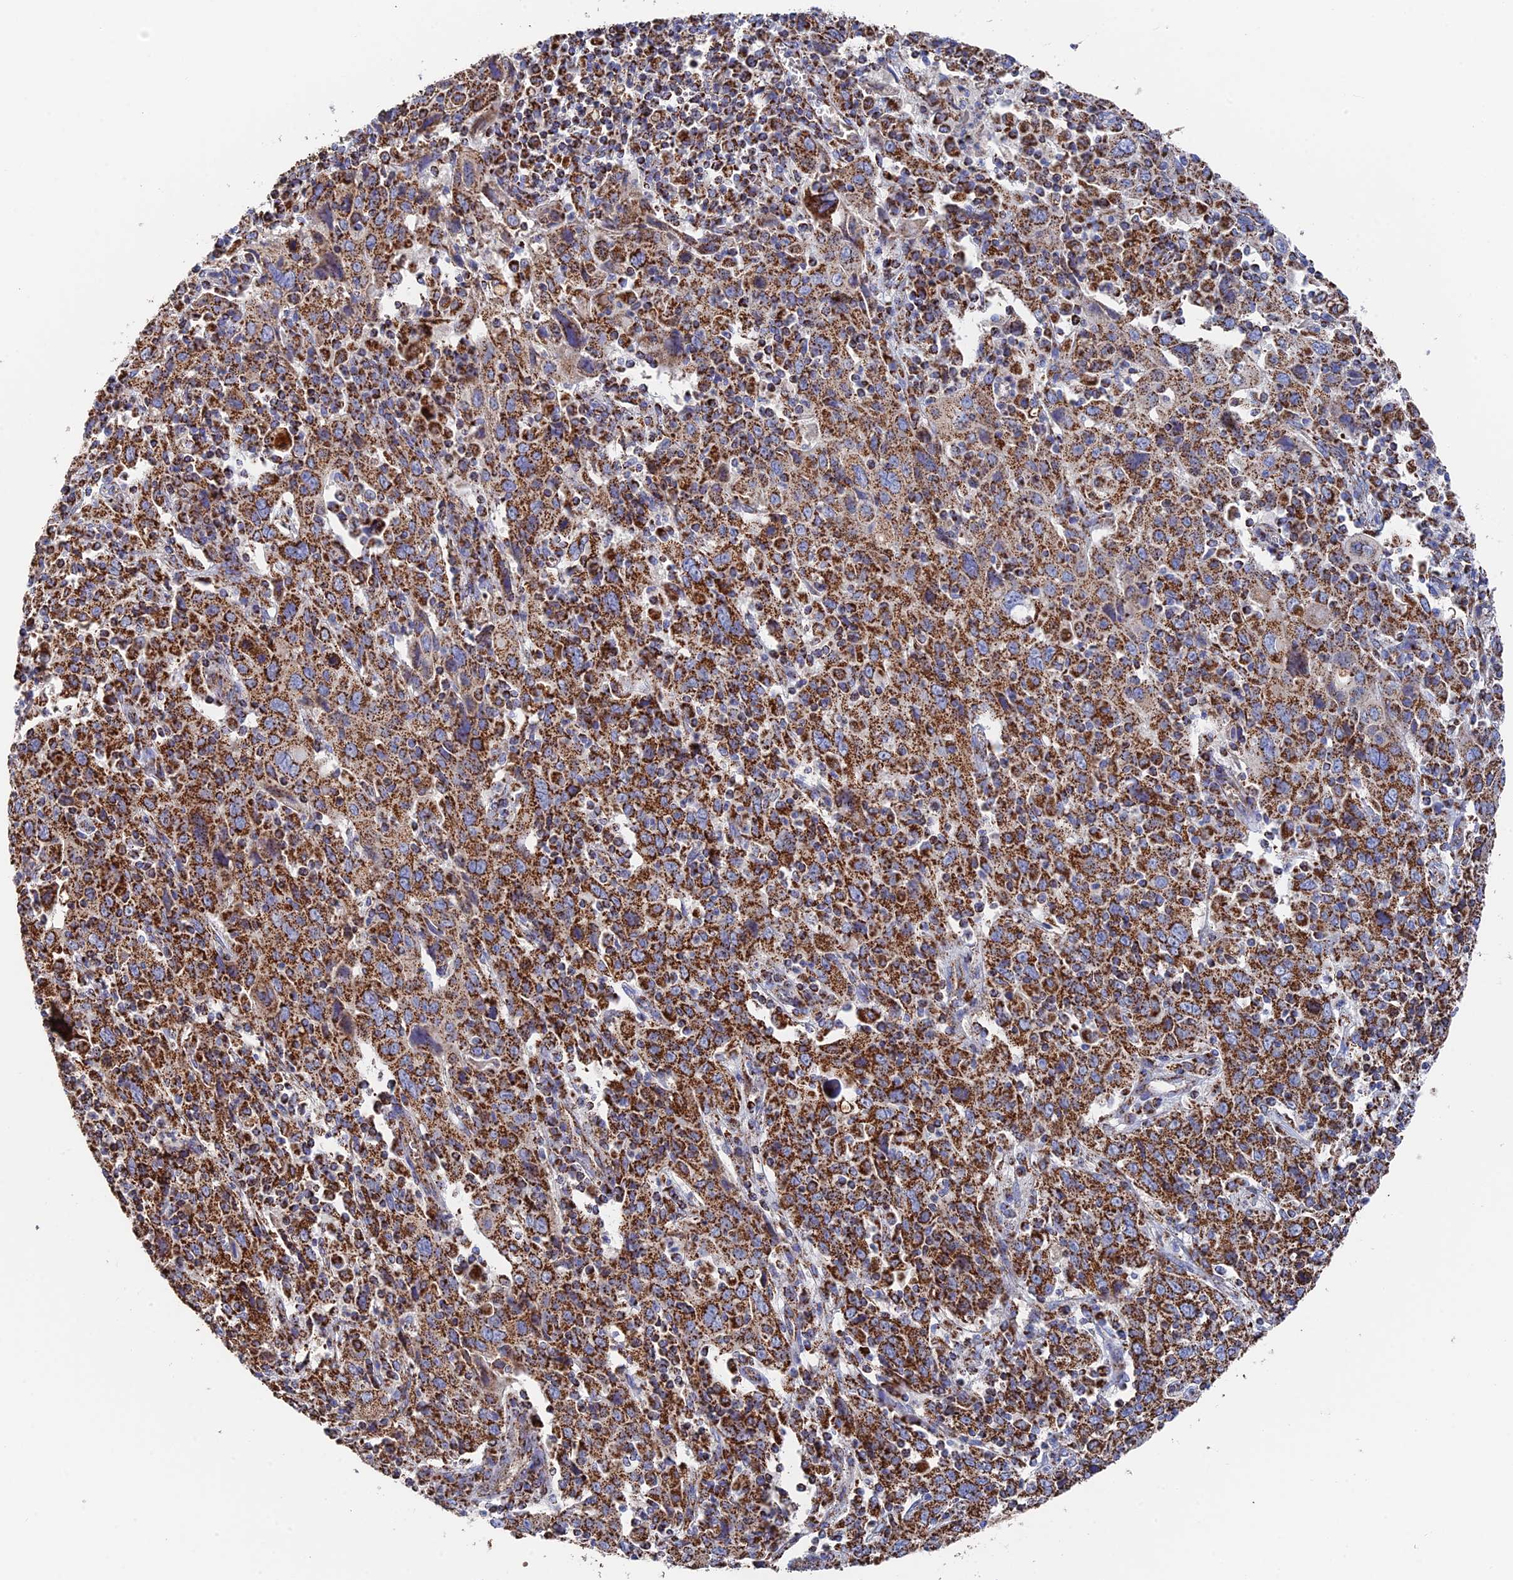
{"staining": {"intensity": "strong", "quantity": ">75%", "location": "cytoplasmic/membranous"}, "tissue": "cervical cancer", "cell_type": "Tumor cells", "image_type": "cancer", "snomed": [{"axis": "morphology", "description": "Squamous cell carcinoma, NOS"}, {"axis": "topography", "description": "Cervix"}], "caption": "Strong cytoplasmic/membranous positivity for a protein is seen in approximately >75% of tumor cells of squamous cell carcinoma (cervical) using IHC.", "gene": "HAUS8", "patient": {"sex": "female", "age": 46}}